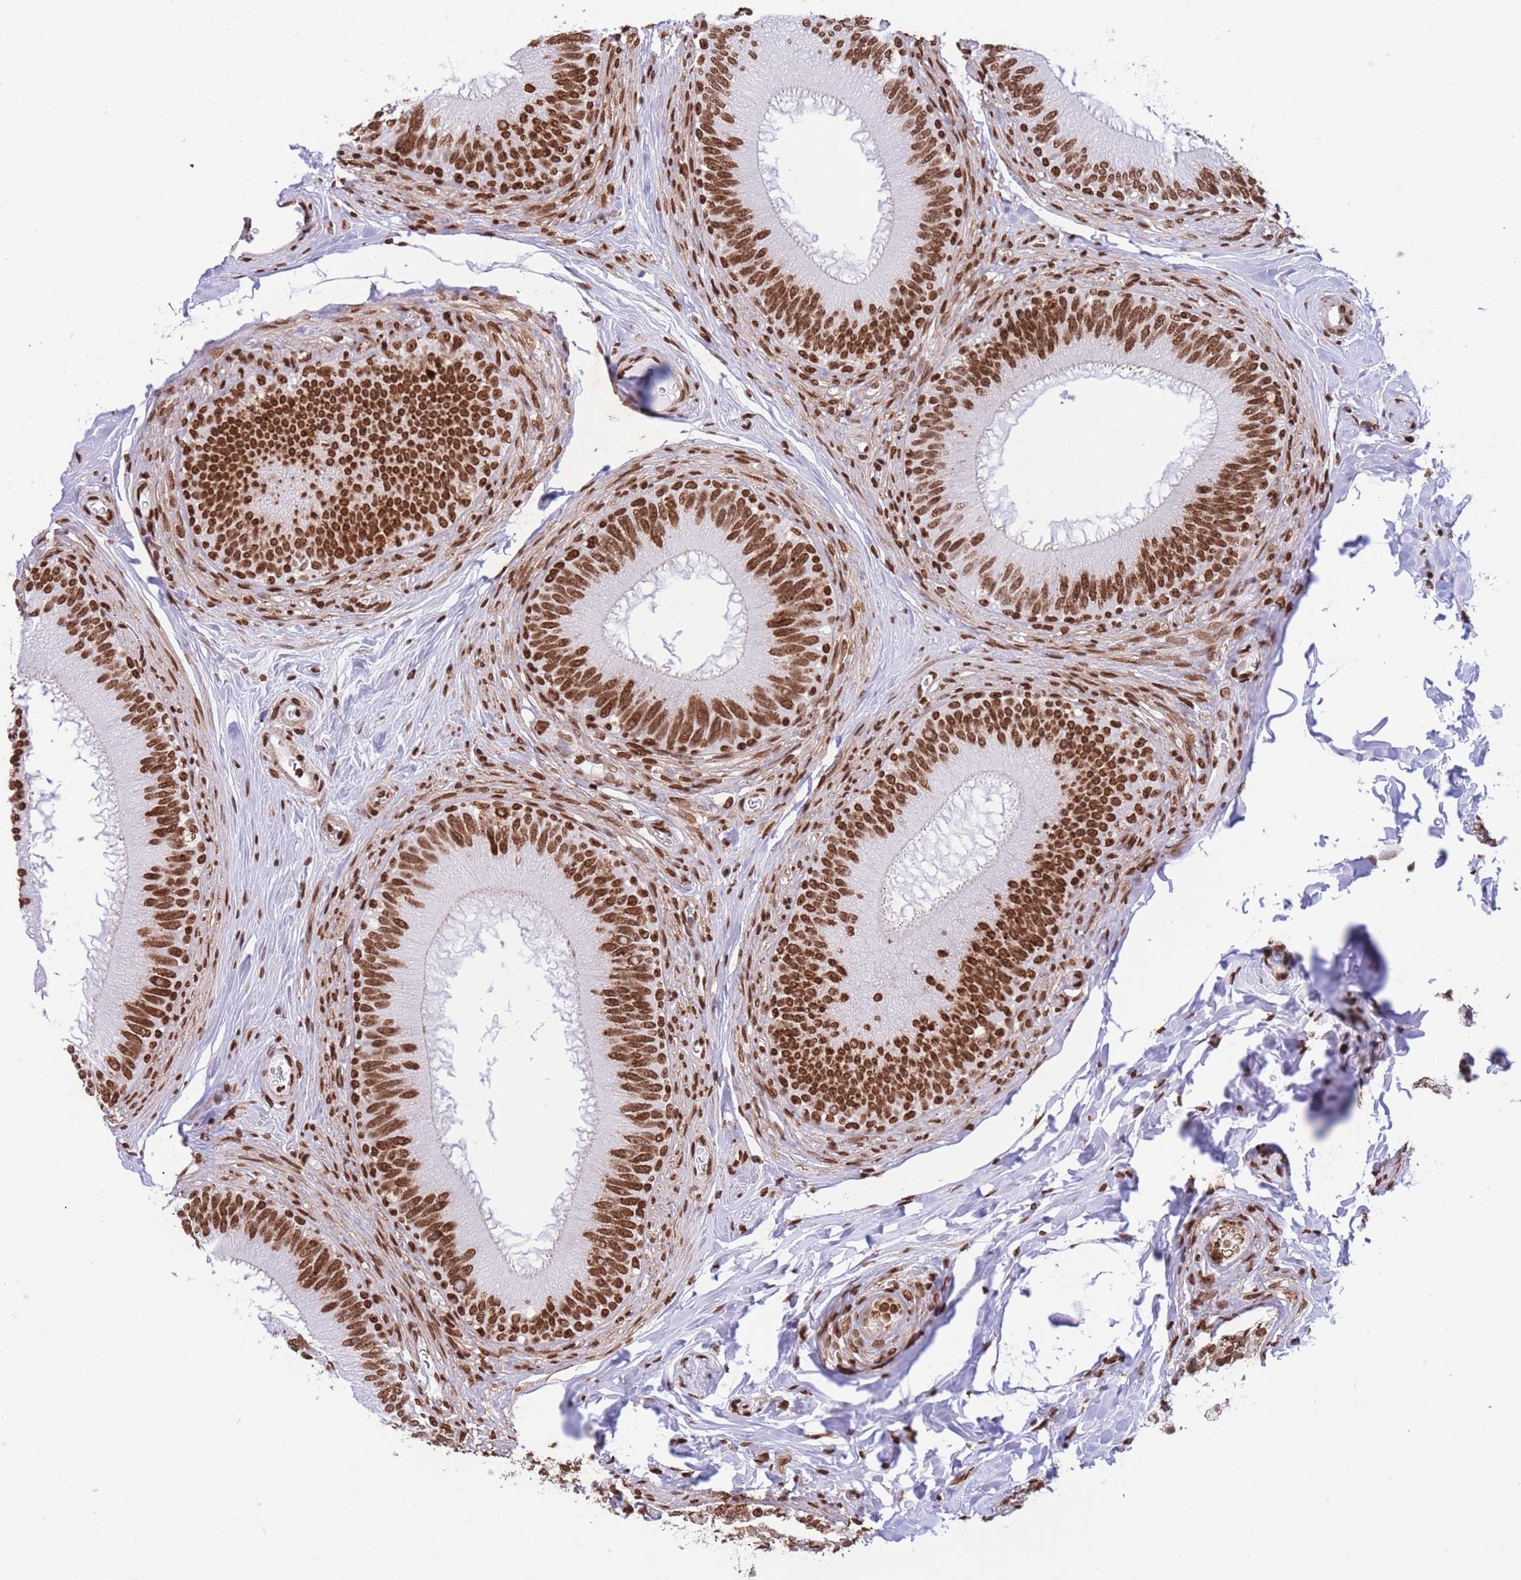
{"staining": {"intensity": "strong", "quantity": ">75%", "location": "nuclear"}, "tissue": "epididymis", "cell_type": "Glandular cells", "image_type": "normal", "snomed": [{"axis": "morphology", "description": "Normal tissue, NOS"}, {"axis": "topography", "description": "Epididymis"}], "caption": "Brown immunohistochemical staining in normal epididymis shows strong nuclear positivity in approximately >75% of glandular cells. (Stains: DAB (3,3'-diaminobenzidine) in brown, nuclei in blue, Microscopy: brightfield microscopy at high magnification).", "gene": "H2BC10", "patient": {"sex": "male", "age": 38}}